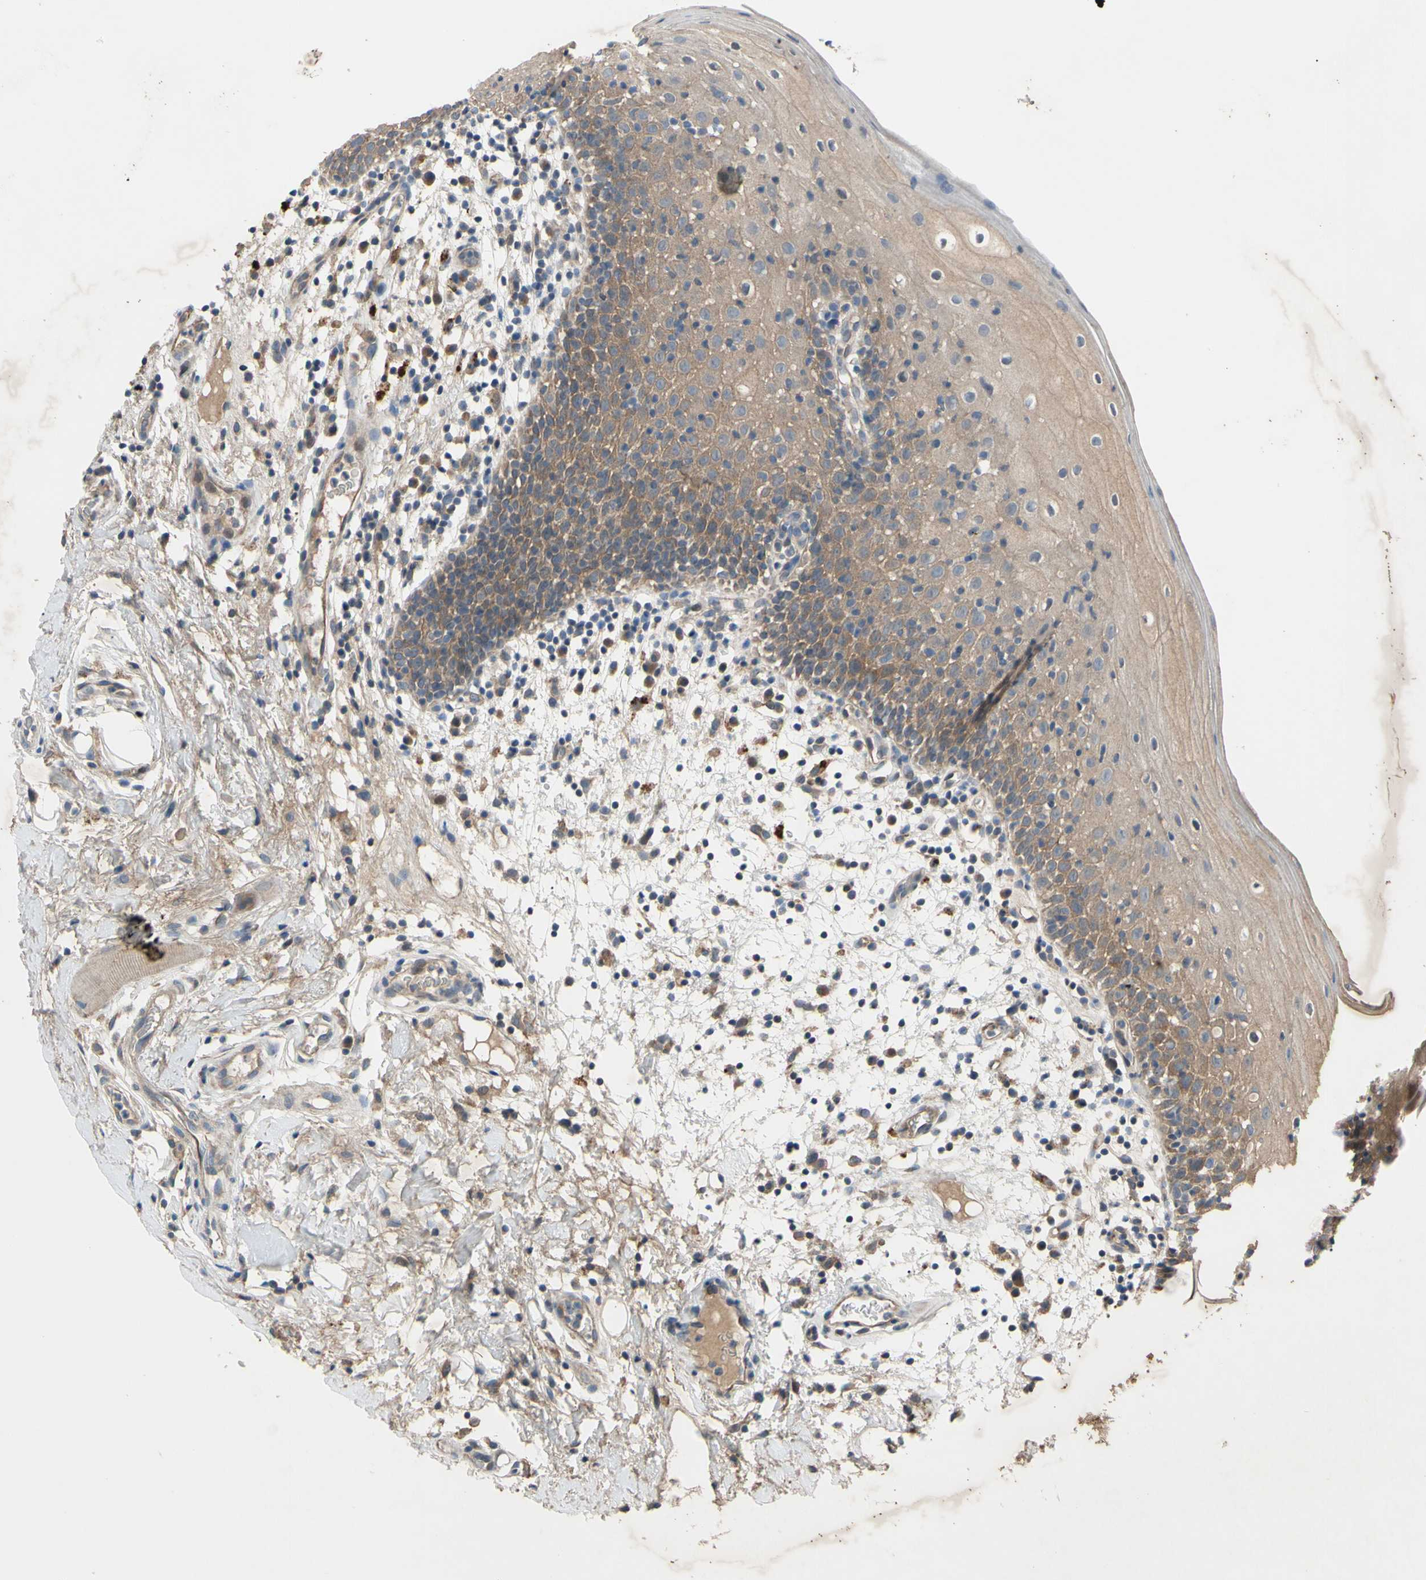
{"staining": {"intensity": "moderate", "quantity": ">75%", "location": "cytoplasmic/membranous"}, "tissue": "oral mucosa", "cell_type": "Squamous epithelial cells", "image_type": "normal", "snomed": [{"axis": "morphology", "description": "Normal tissue, NOS"}, {"axis": "morphology", "description": "Squamous cell carcinoma, NOS"}, {"axis": "topography", "description": "Skeletal muscle"}, {"axis": "topography", "description": "Oral tissue"}], "caption": "Brown immunohistochemical staining in normal human oral mucosa demonstrates moderate cytoplasmic/membranous staining in about >75% of squamous epithelial cells. Nuclei are stained in blue.", "gene": "HILPDA", "patient": {"sex": "male", "age": 71}}